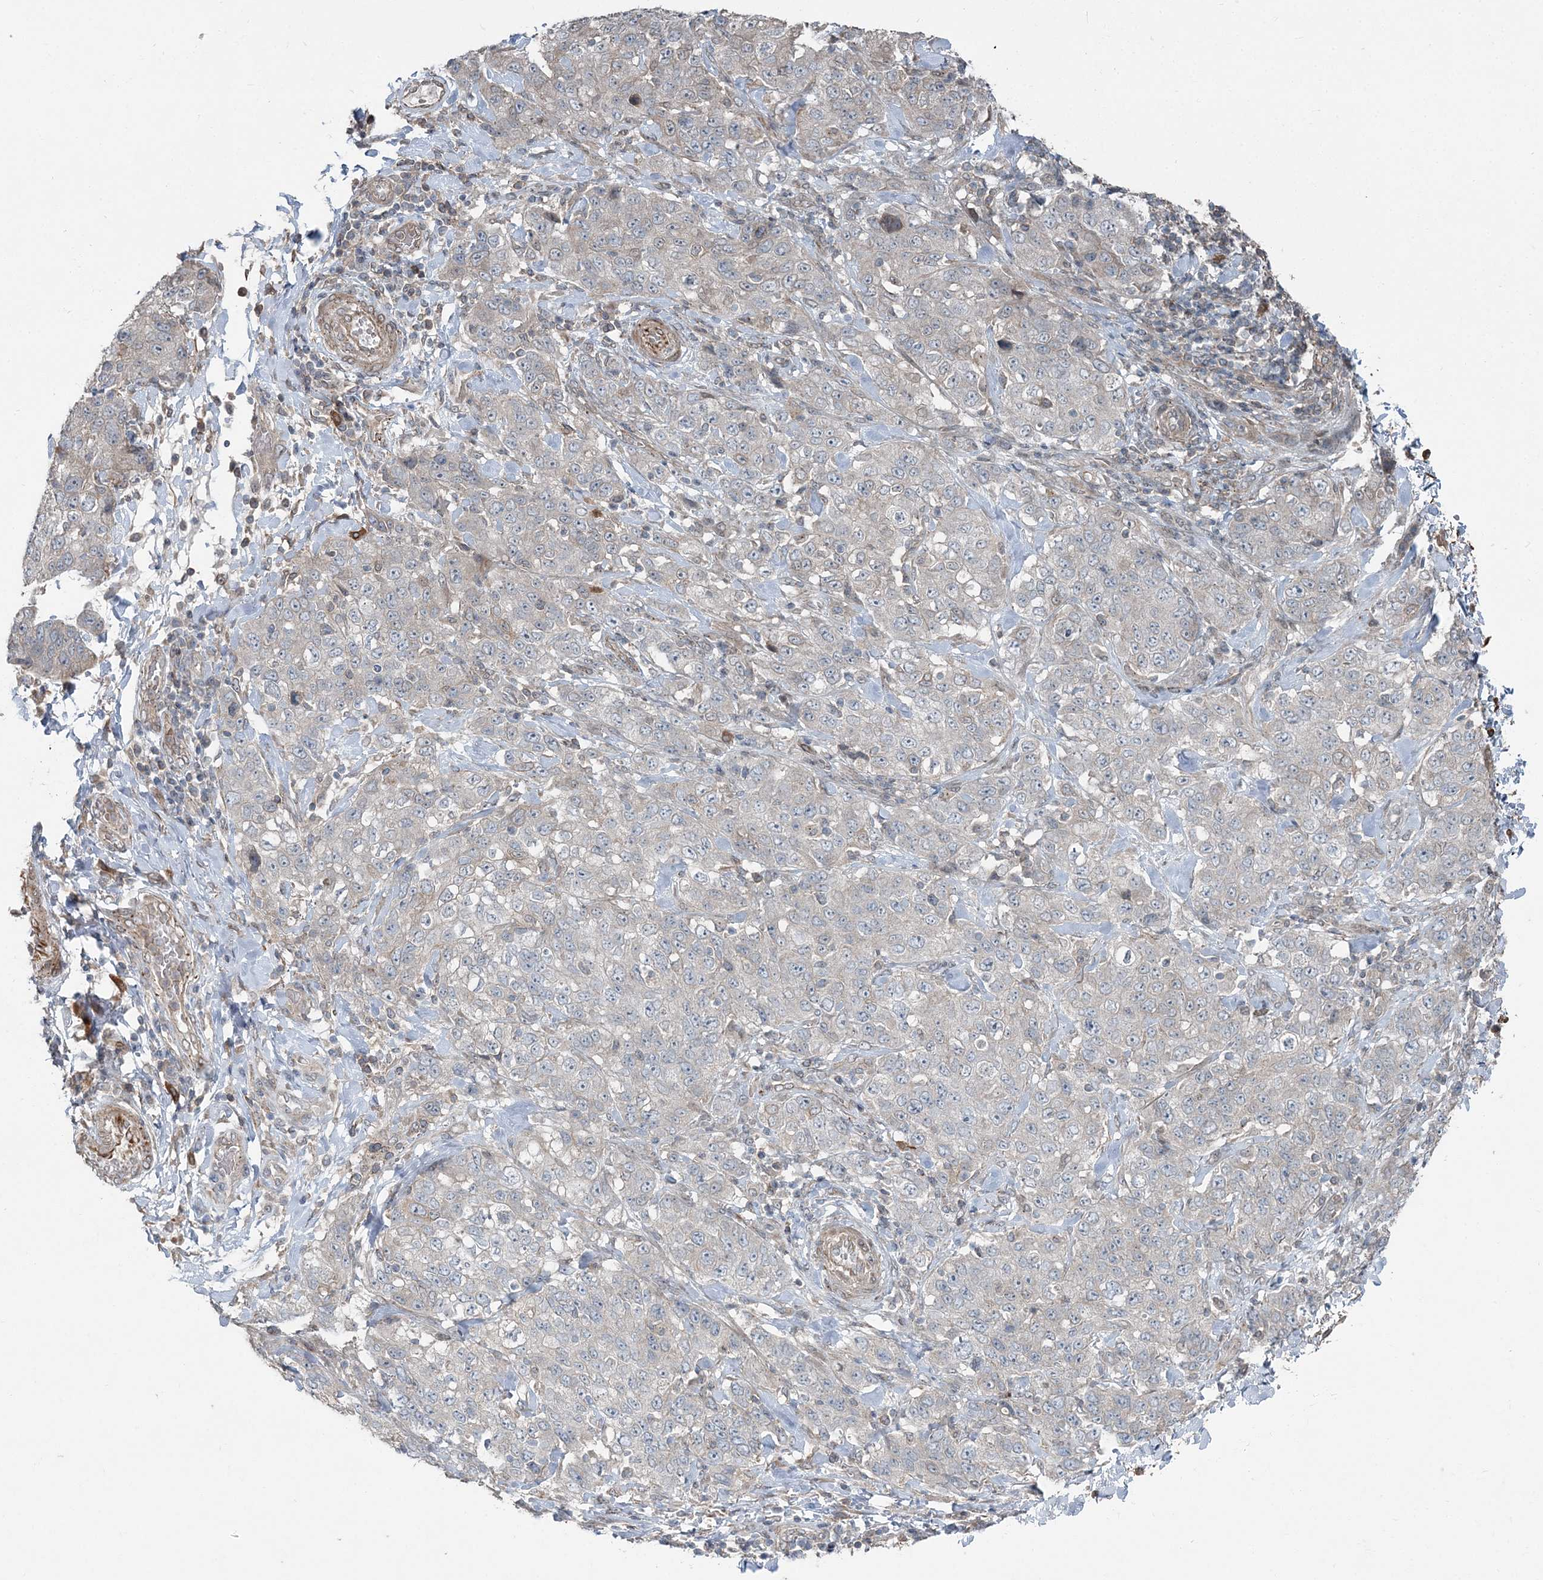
{"staining": {"intensity": "negative", "quantity": "none", "location": "none"}, "tissue": "stomach cancer", "cell_type": "Tumor cells", "image_type": "cancer", "snomed": [{"axis": "morphology", "description": "Adenocarcinoma, NOS"}, {"axis": "topography", "description": "Stomach"}], "caption": "This is an IHC histopathology image of adenocarcinoma (stomach). There is no positivity in tumor cells.", "gene": "FBXL17", "patient": {"sex": "male", "age": 48}}